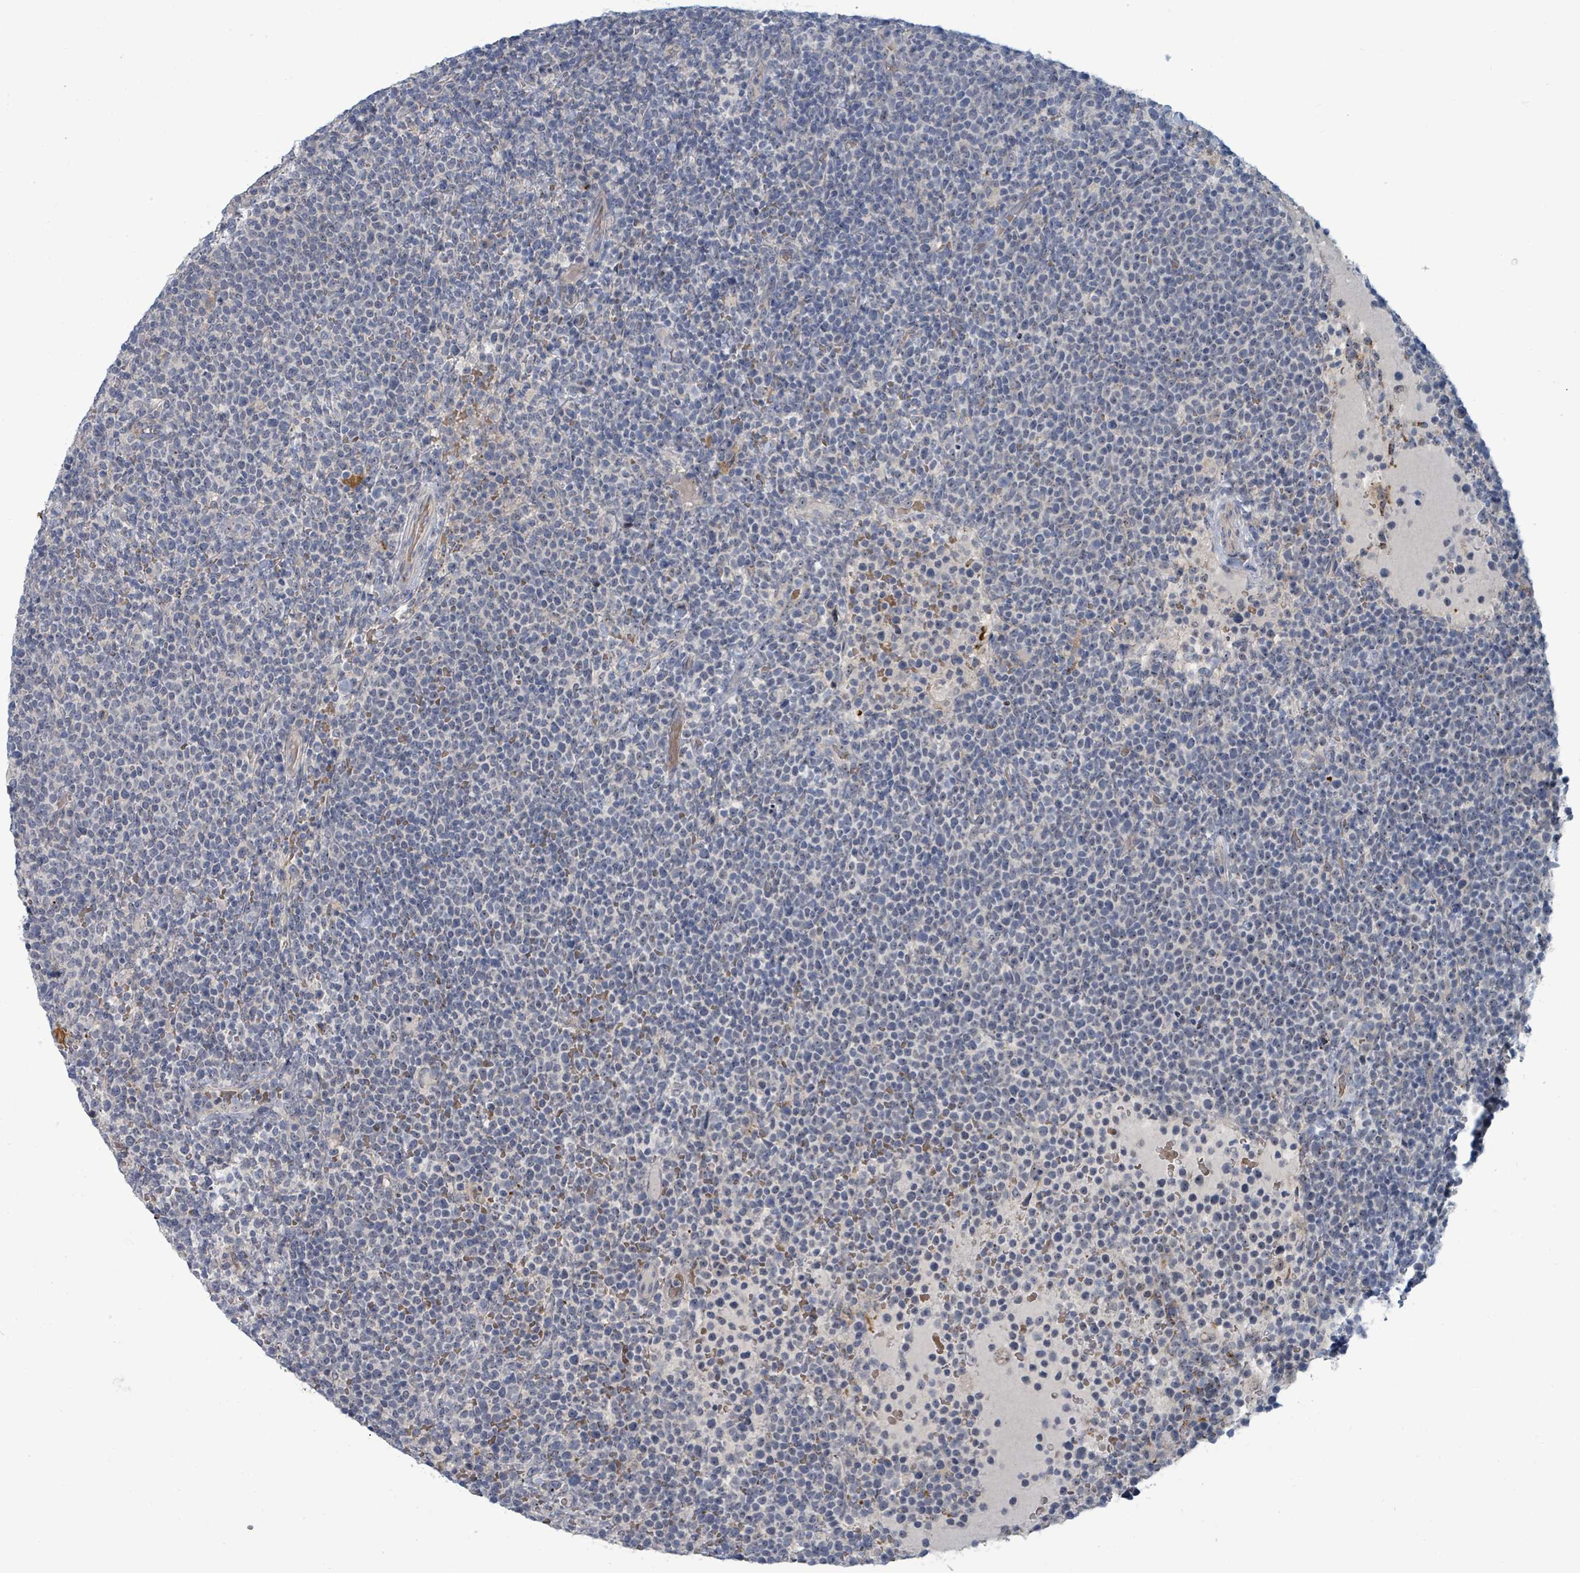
{"staining": {"intensity": "negative", "quantity": "none", "location": "none"}, "tissue": "lymphoma", "cell_type": "Tumor cells", "image_type": "cancer", "snomed": [{"axis": "morphology", "description": "Malignant lymphoma, non-Hodgkin's type, High grade"}, {"axis": "topography", "description": "Lymph node"}], "caption": "Tumor cells are negative for protein expression in human lymphoma.", "gene": "TRDMT1", "patient": {"sex": "male", "age": 61}}